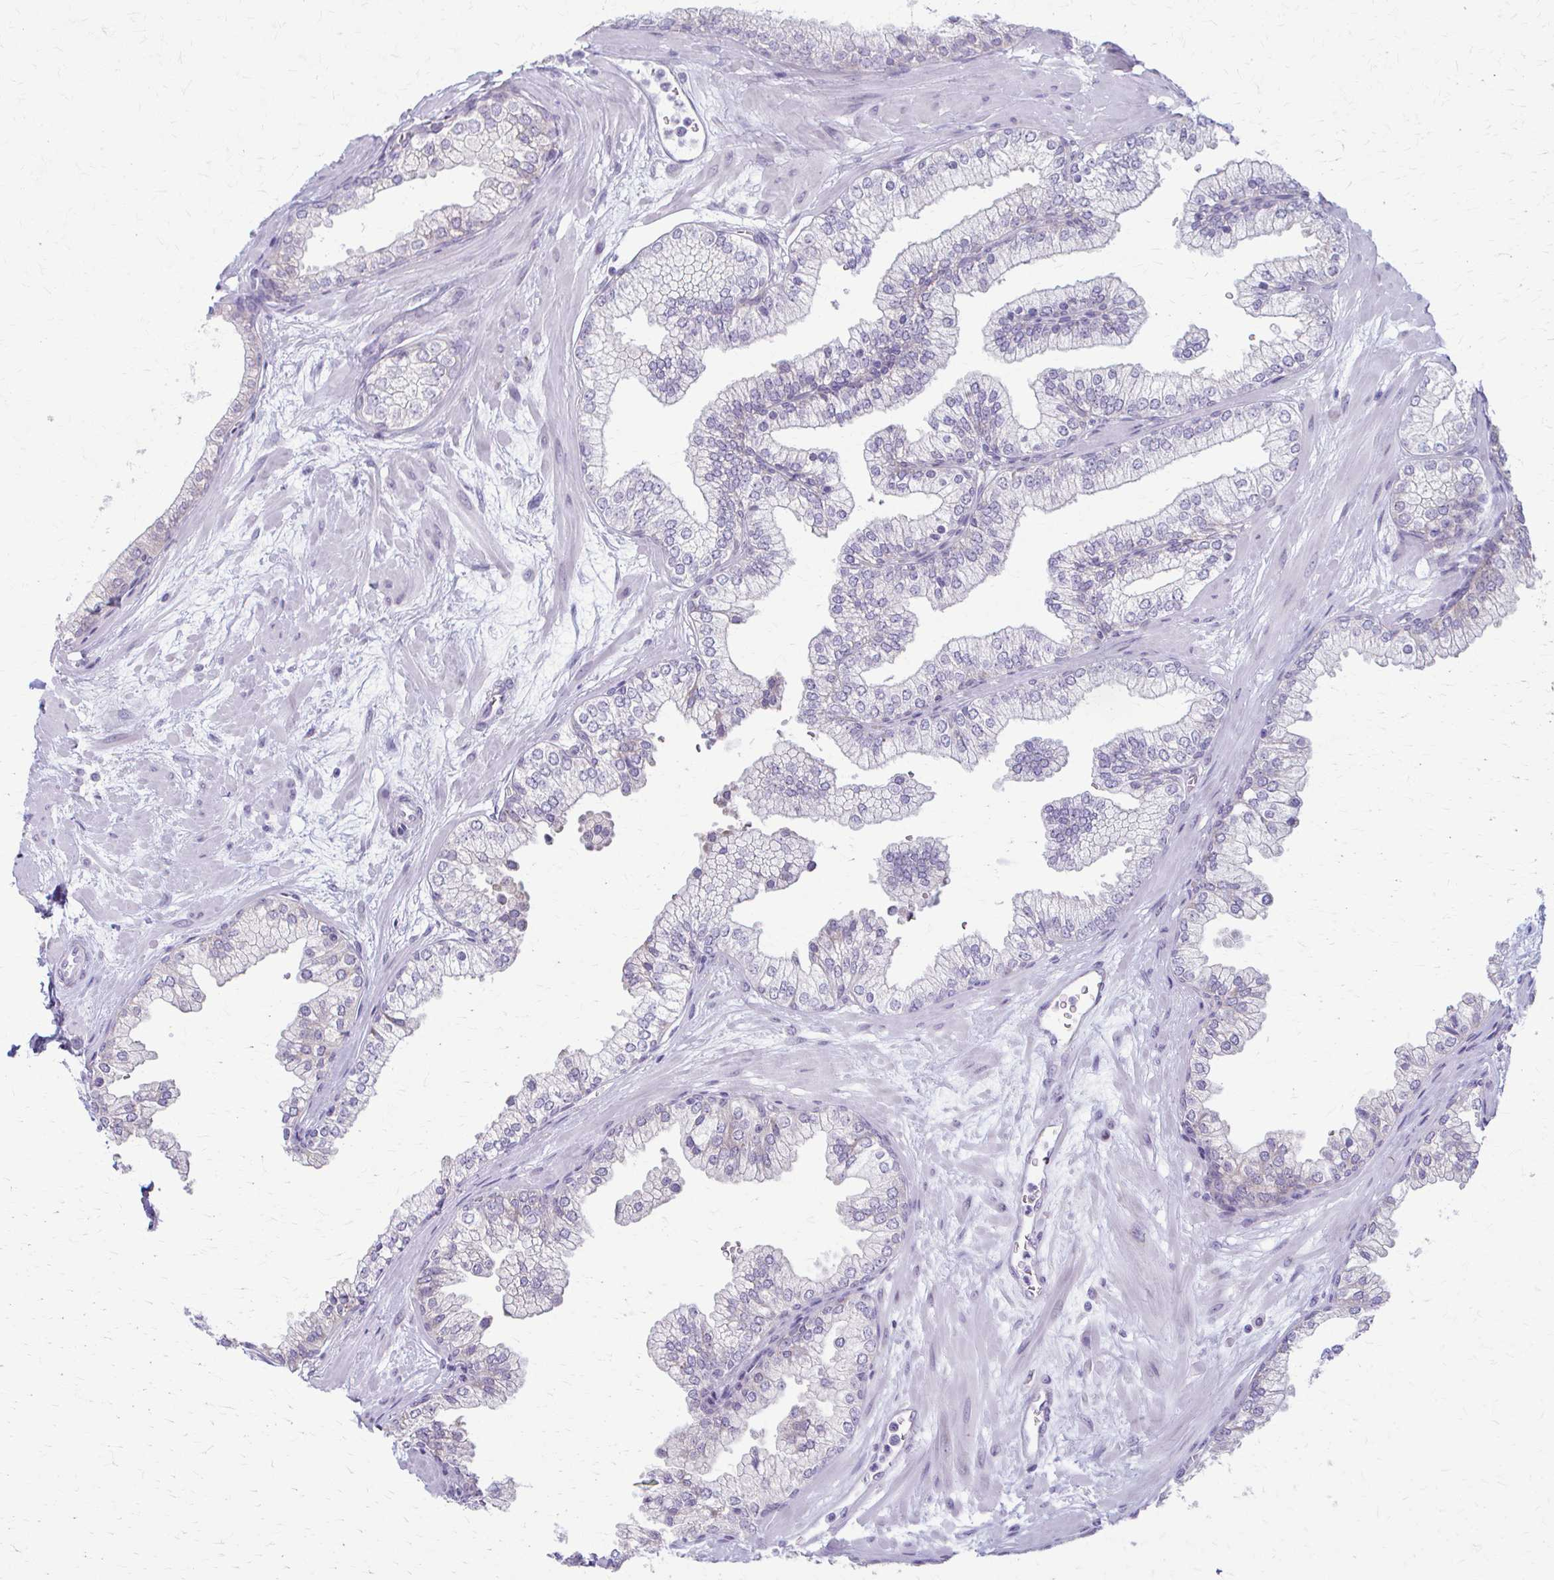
{"staining": {"intensity": "negative", "quantity": "none", "location": "none"}, "tissue": "prostate", "cell_type": "Glandular cells", "image_type": "normal", "snomed": [{"axis": "morphology", "description": "Normal tissue, NOS"}, {"axis": "topography", "description": "Prostate"}, {"axis": "topography", "description": "Peripheral nerve tissue"}], "caption": "IHC image of normal prostate stained for a protein (brown), which exhibits no expression in glandular cells.", "gene": "PRKRA", "patient": {"sex": "male", "age": 61}}